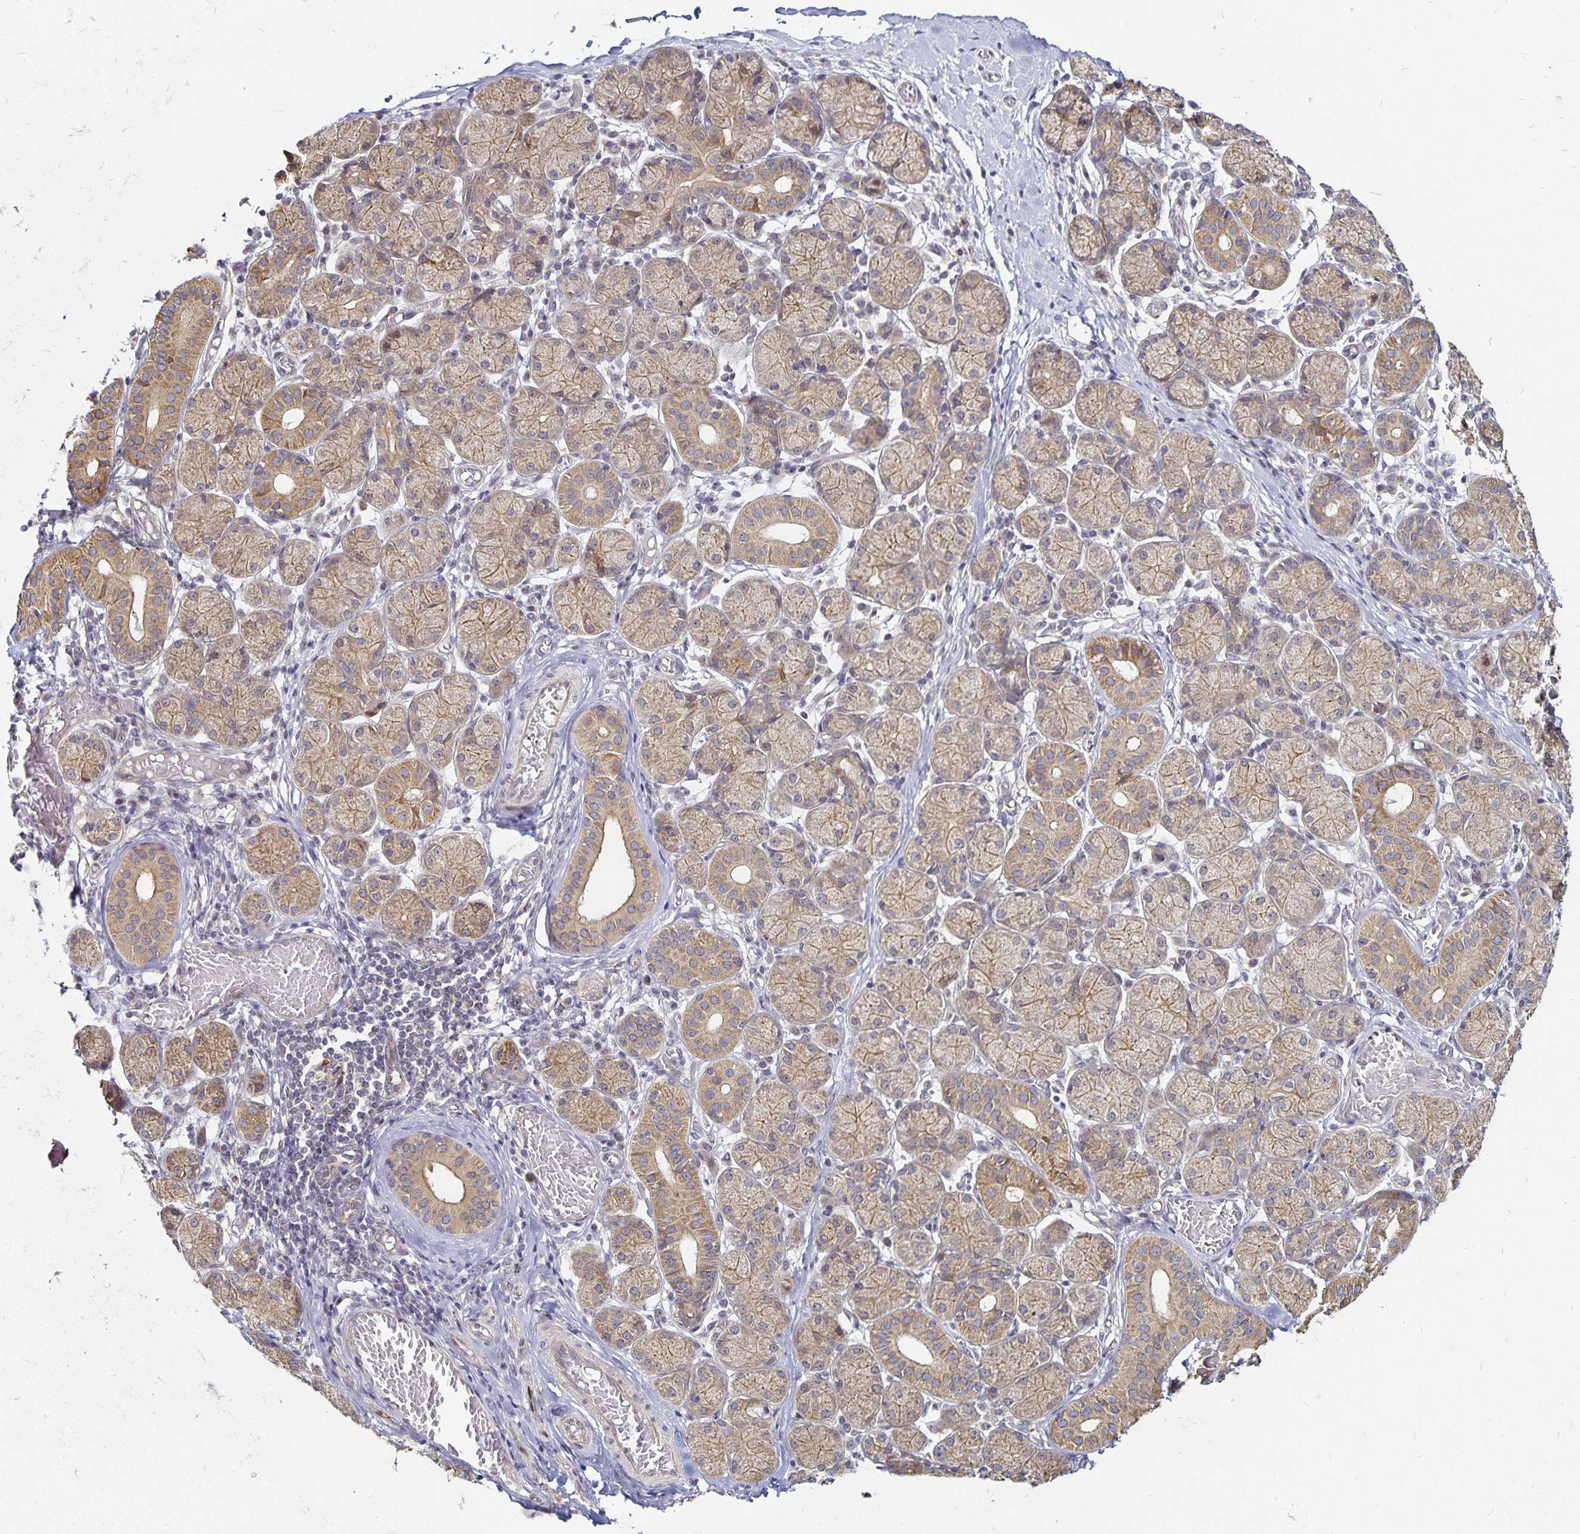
{"staining": {"intensity": "moderate", "quantity": ">75%", "location": "cytoplasmic/membranous"}, "tissue": "salivary gland", "cell_type": "Glandular cells", "image_type": "normal", "snomed": [{"axis": "morphology", "description": "Normal tissue, NOS"}, {"axis": "topography", "description": "Salivary gland"}], "caption": "Protein expression analysis of normal salivary gland reveals moderate cytoplasmic/membranous staining in about >75% of glandular cells. Ihc stains the protein of interest in brown and the nuclei are stained blue.", "gene": "CYP27A1", "patient": {"sex": "female", "age": 24}}